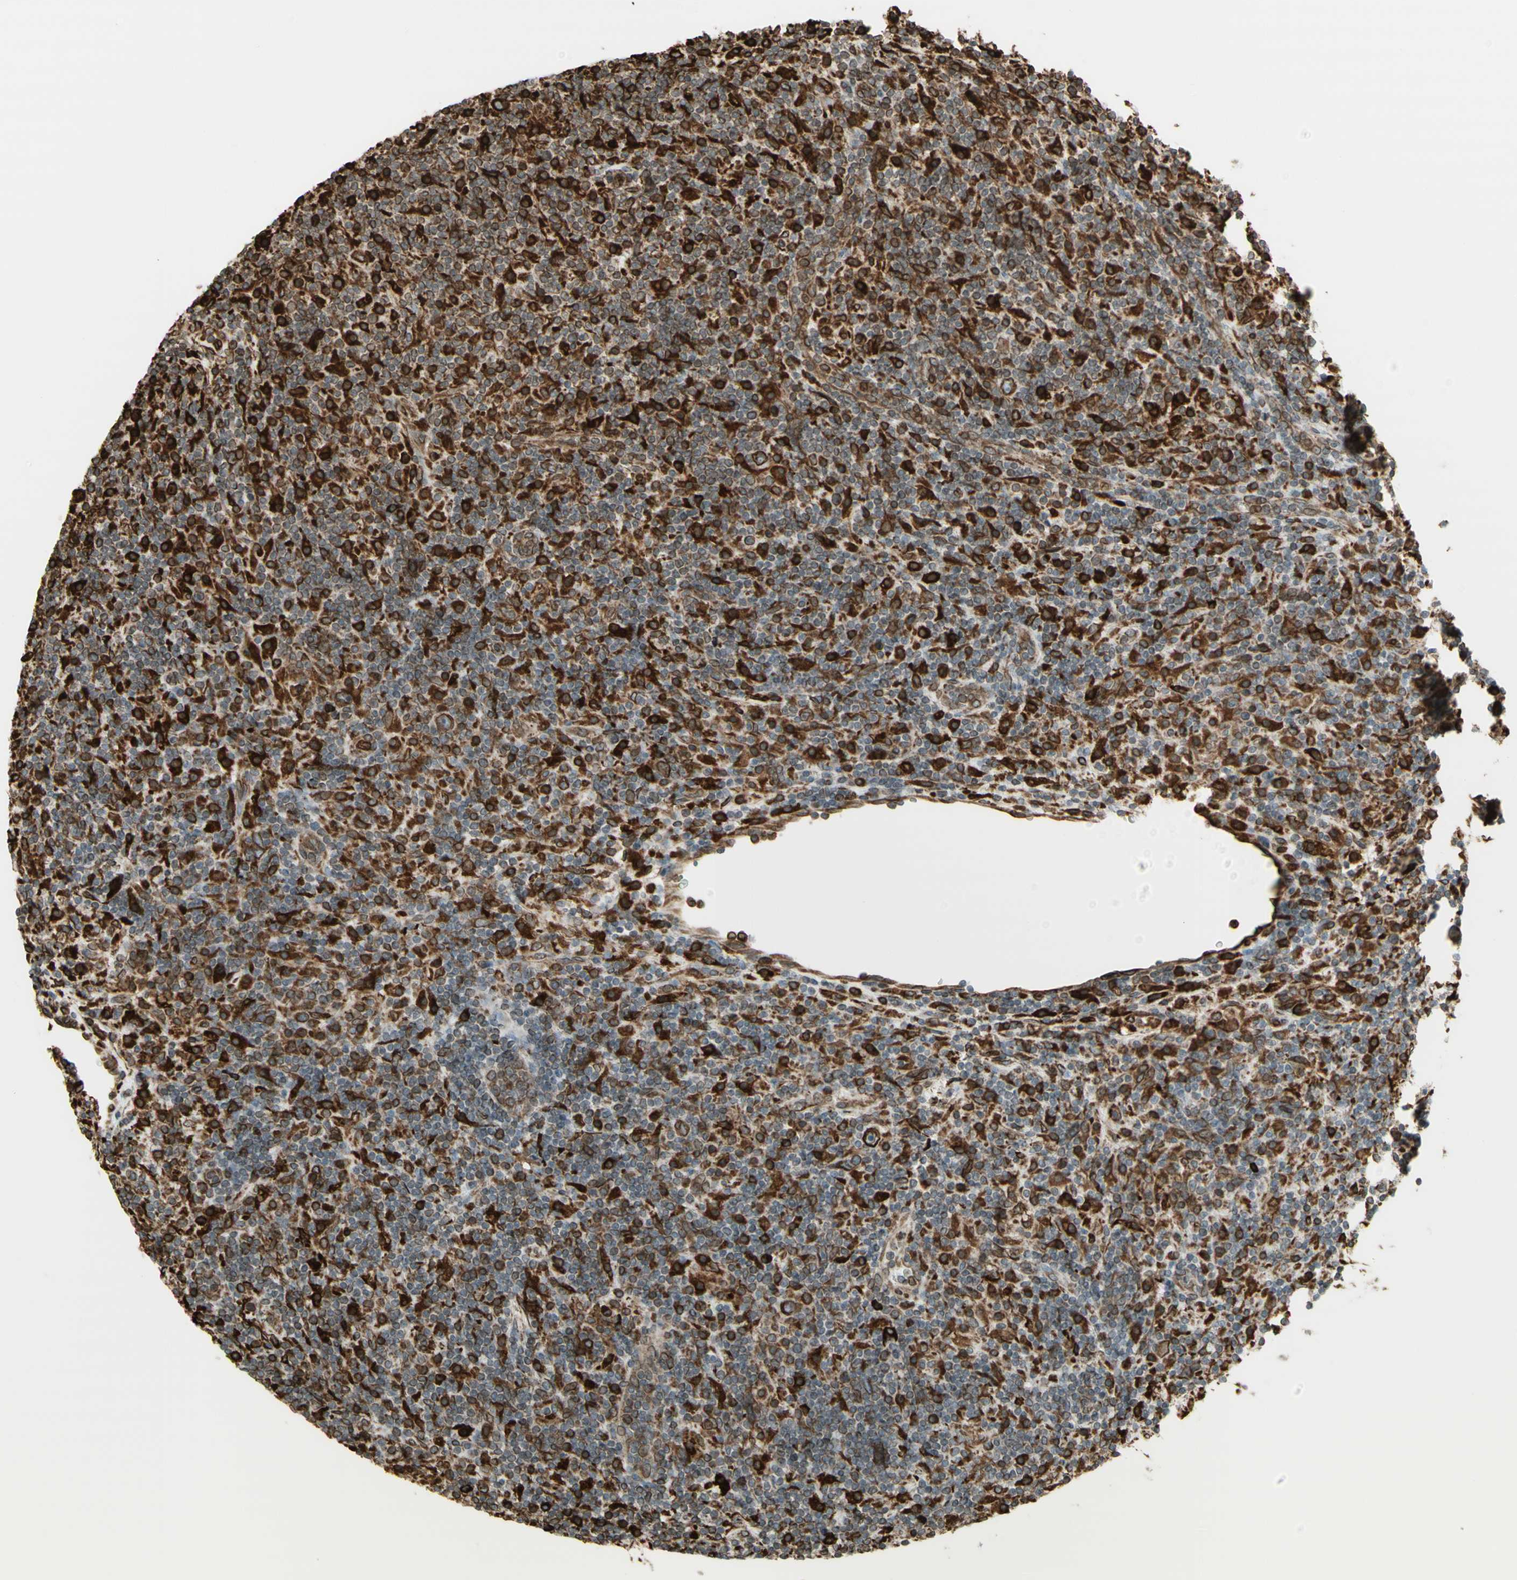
{"staining": {"intensity": "moderate", "quantity": ">75%", "location": "cytoplasmic/membranous"}, "tissue": "lymphoma", "cell_type": "Tumor cells", "image_type": "cancer", "snomed": [{"axis": "morphology", "description": "Hodgkin's disease, NOS"}, {"axis": "topography", "description": "Lymph node"}], "caption": "A histopathology image of human lymphoma stained for a protein exhibits moderate cytoplasmic/membranous brown staining in tumor cells. (Brightfield microscopy of DAB IHC at high magnification).", "gene": "CANX", "patient": {"sex": "male", "age": 70}}